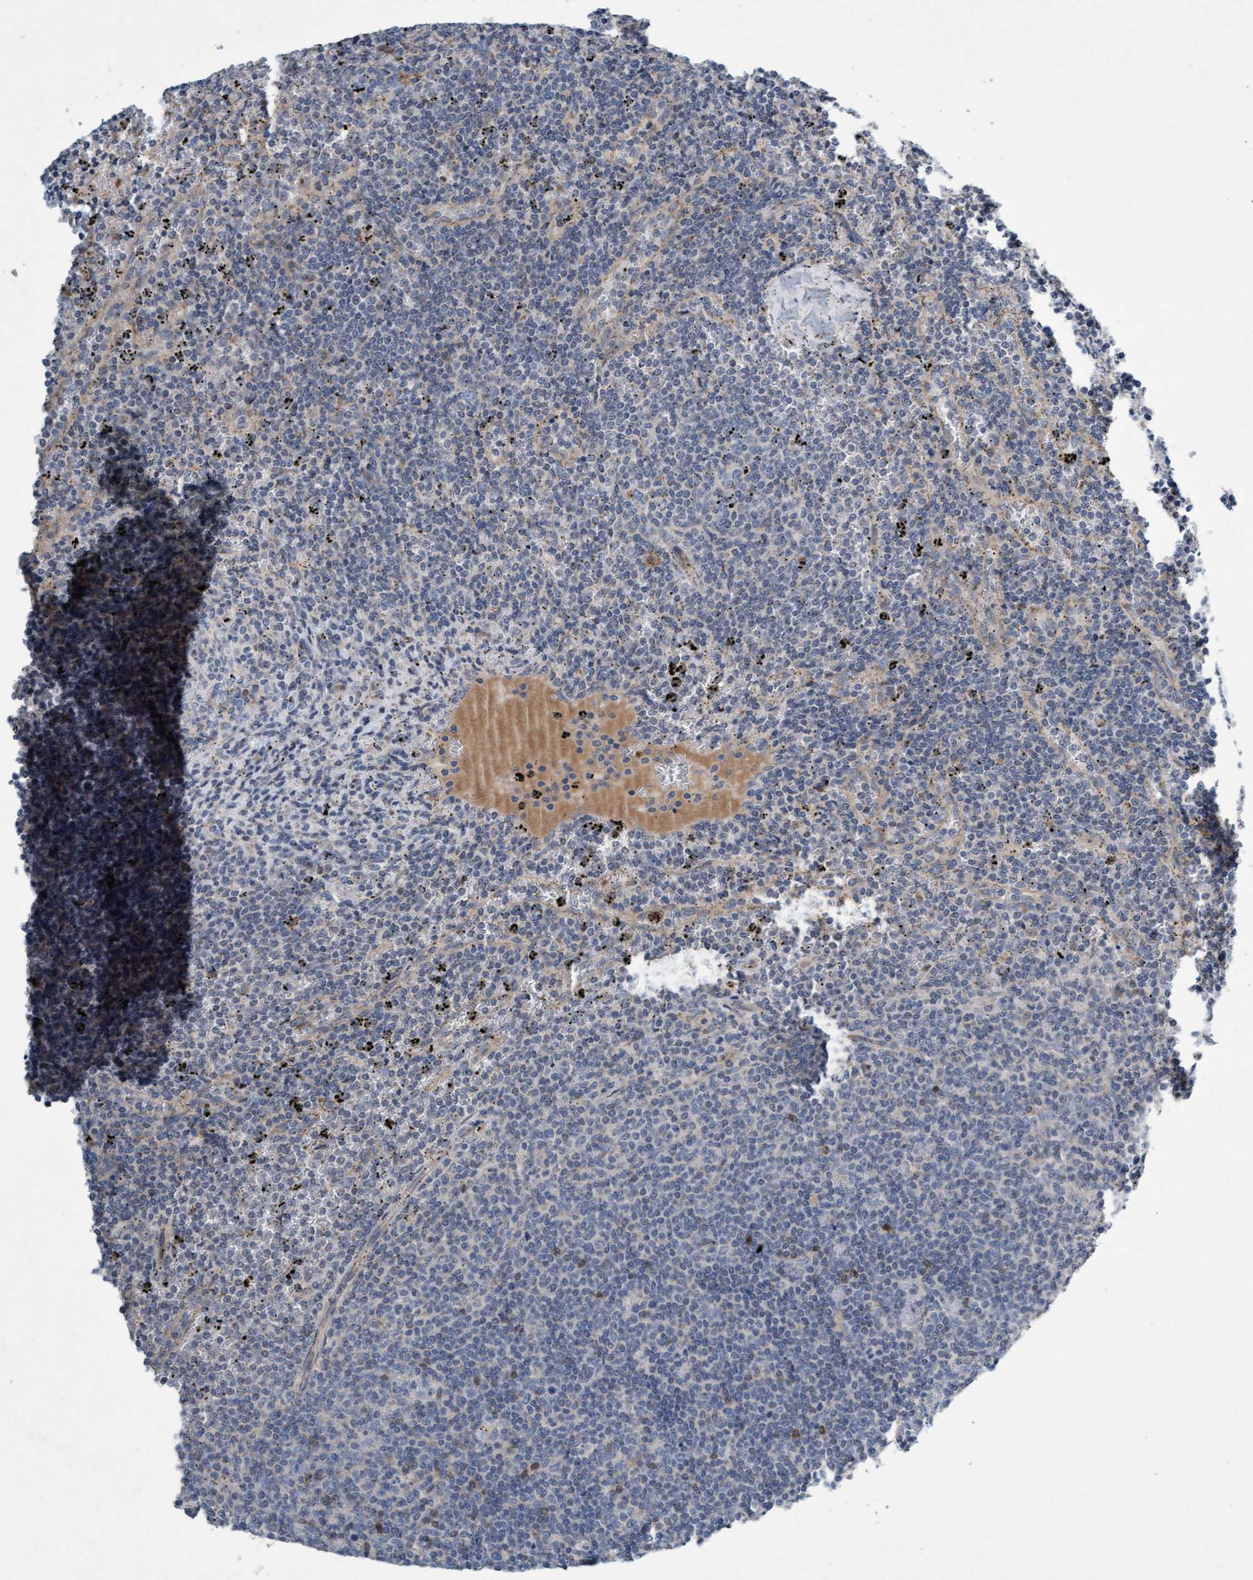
{"staining": {"intensity": "weak", "quantity": "<25%", "location": "cytoplasmic/membranous"}, "tissue": "lymphoma", "cell_type": "Tumor cells", "image_type": "cancer", "snomed": [{"axis": "morphology", "description": "Malignant lymphoma, non-Hodgkin's type, Low grade"}, {"axis": "topography", "description": "Spleen"}], "caption": "This micrograph is of lymphoma stained with immunohistochemistry (IHC) to label a protein in brown with the nuclei are counter-stained blue. There is no positivity in tumor cells.", "gene": "DDHD2", "patient": {"sex": "female", "age": 50}}